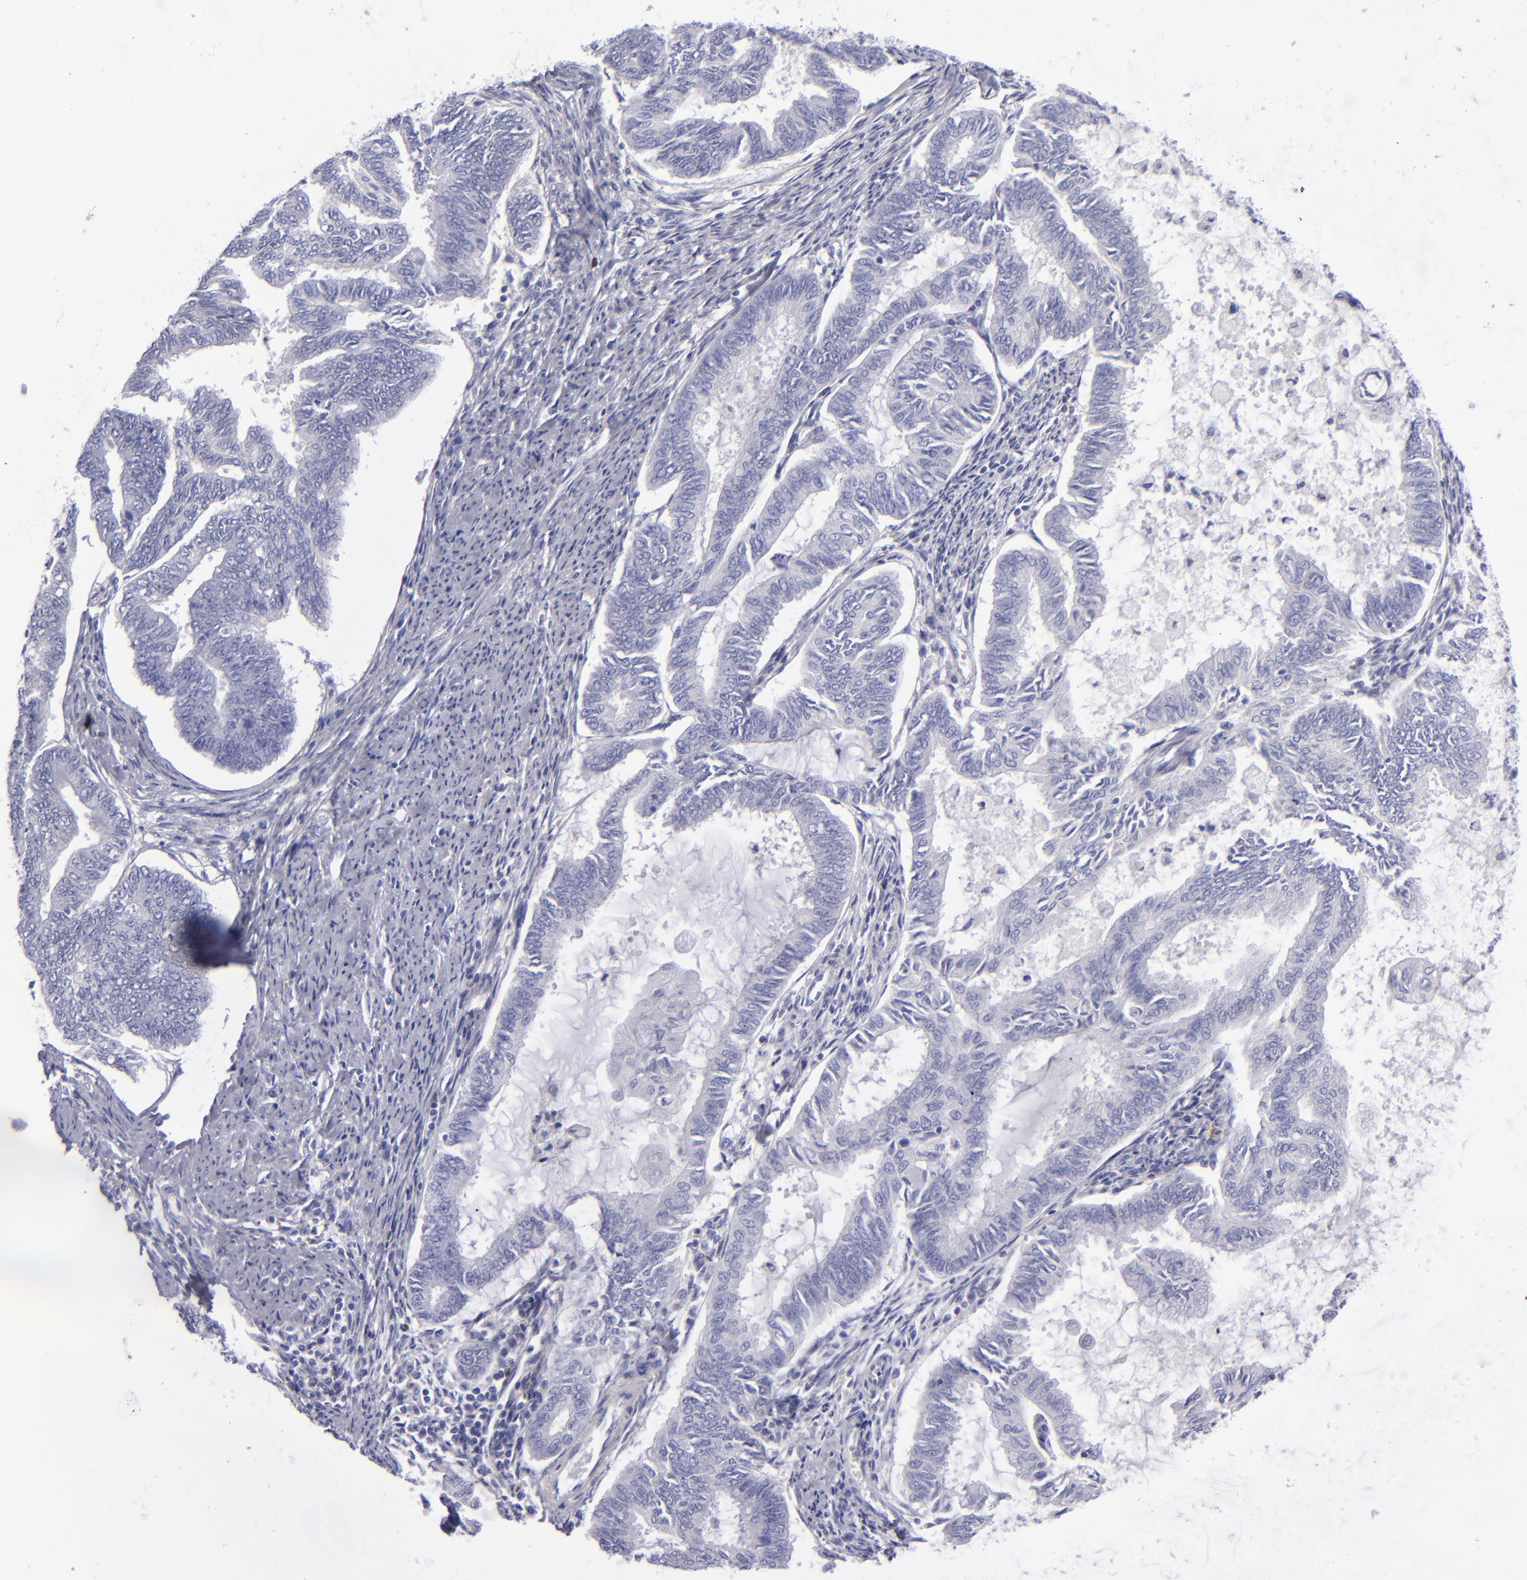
{"staining": {"intensity": "negative", "quantity": "none", "location": "none"}, "tissue": "endometrial cancer", "cell_type": "Tumor cells", "image_type": "cancer", "snomed": [{"axis": "morphology", "description": "Adenocarcinoma, NOS"}, {"axis": "topography", "description": "Endometrium"}], "caption": "Endometrial cancer (adenocarcinoma) was stained to show a protein in brown. There is no significant positivity in tumor cells.", "gene": "CD22", "patient": {"sex": "female", "age": 86}}